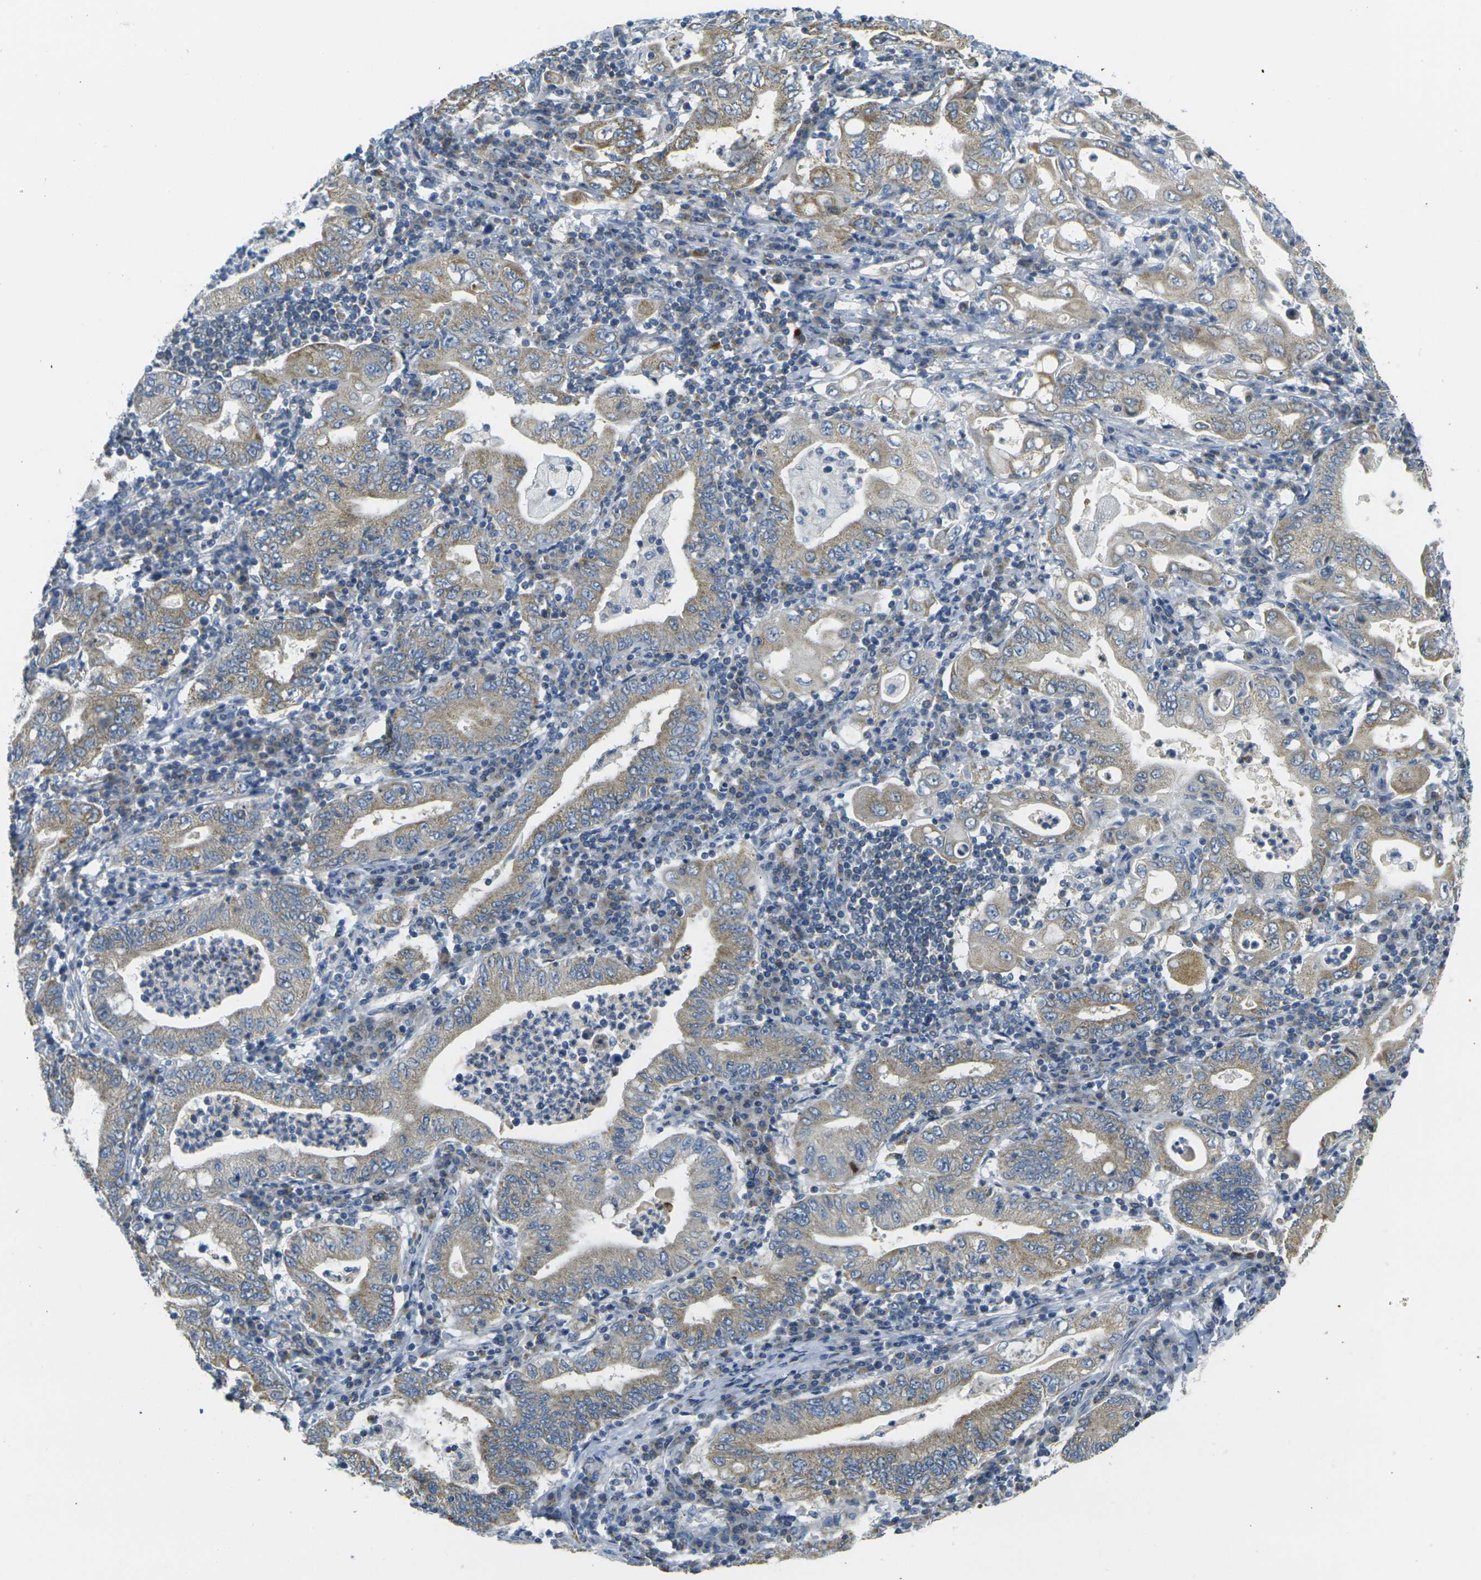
{"staining": {"intensity": "moderate", "quantity": ">75%", "location": "cytoplasmic/membranous"}, "tissue": "stomach cancer", "cell_type": "Tumor cells", "image_type": "cancer", "snomed": [{"axis": "morphology", "description": "Normal tissue, NOS"}, {"axis": "morphology", "description": "Adenocarcinoma, NOS"}, {"axis": "topography", "description": "Esophagus"}, {"axis": "topography", "description": "Stomach, upper"}, {"axis": "topography", "description": "Peripheral nerve tissue"}], "caption": "Adenocarcinoma (stomach) tissue shows moderate cytoplasmic/membranous expression in about >75% of tumor cells The staining was performed using DAB (3,3'-diaminobenzidine), with brown indicating positive protein expression. Nuclei are stained blue with hematoxylin.", "gene": "PARD6B", "patient": {"sex": "male", "age": 62}}